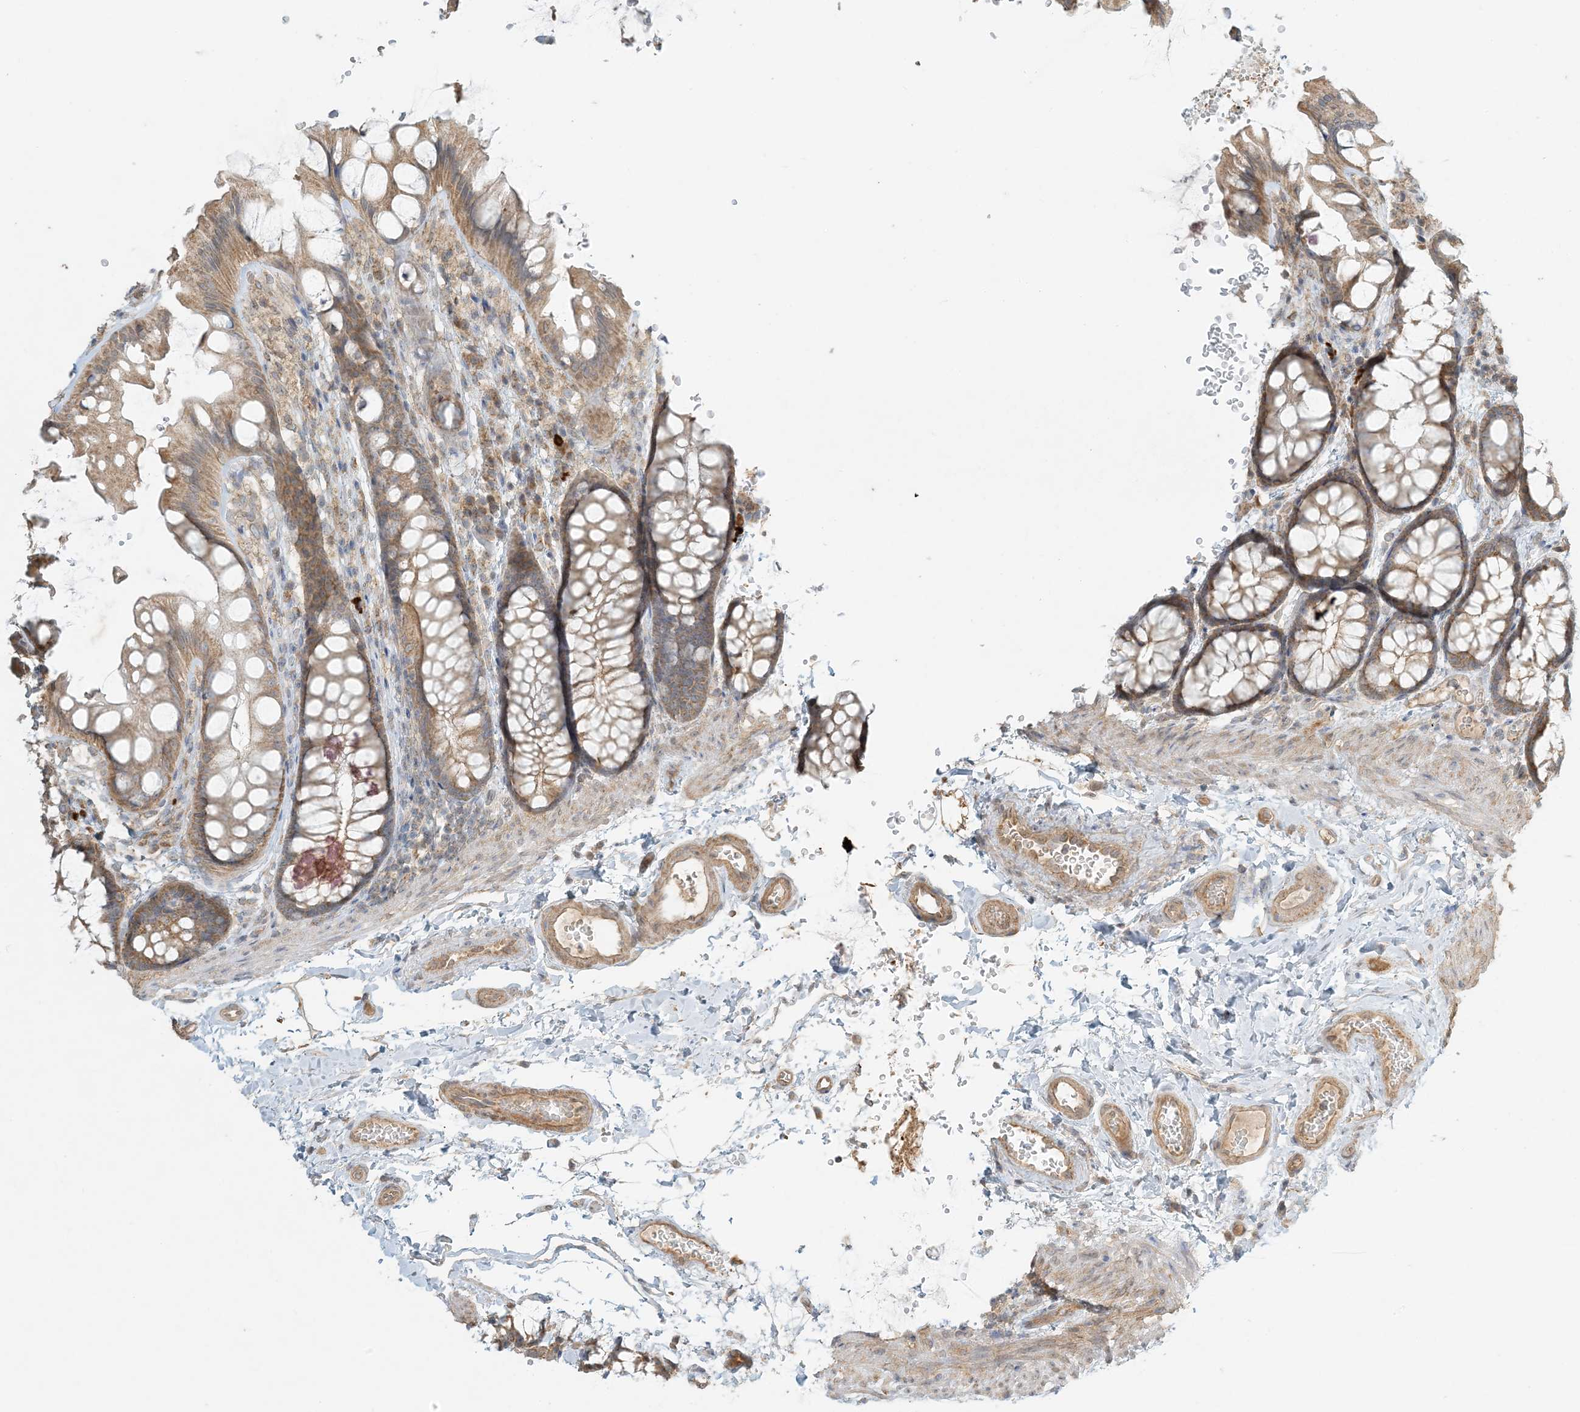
{"staining": {"intensity": "moderate", "quantity": ">75%", "location": "cytoplasmic/membranous"}, "tissue": "colon", "cell_type": "Endothelial cells", "image_type": "normal", "snomed": [{"axis": "morphology", "description": "Normal tissue, NOS"}, {"axis": "topography", "description": "Colon"}], "caption": "Immunohistochemistry histopathology image of normal human colon stained for a protein (brown), which demonstrates medium levels of moderate cytoplasmic/membranous positivity in about >75% of endothelial cells.", "gene": "MCOLN1", "patient": {"sex": "male", "age": 47}}